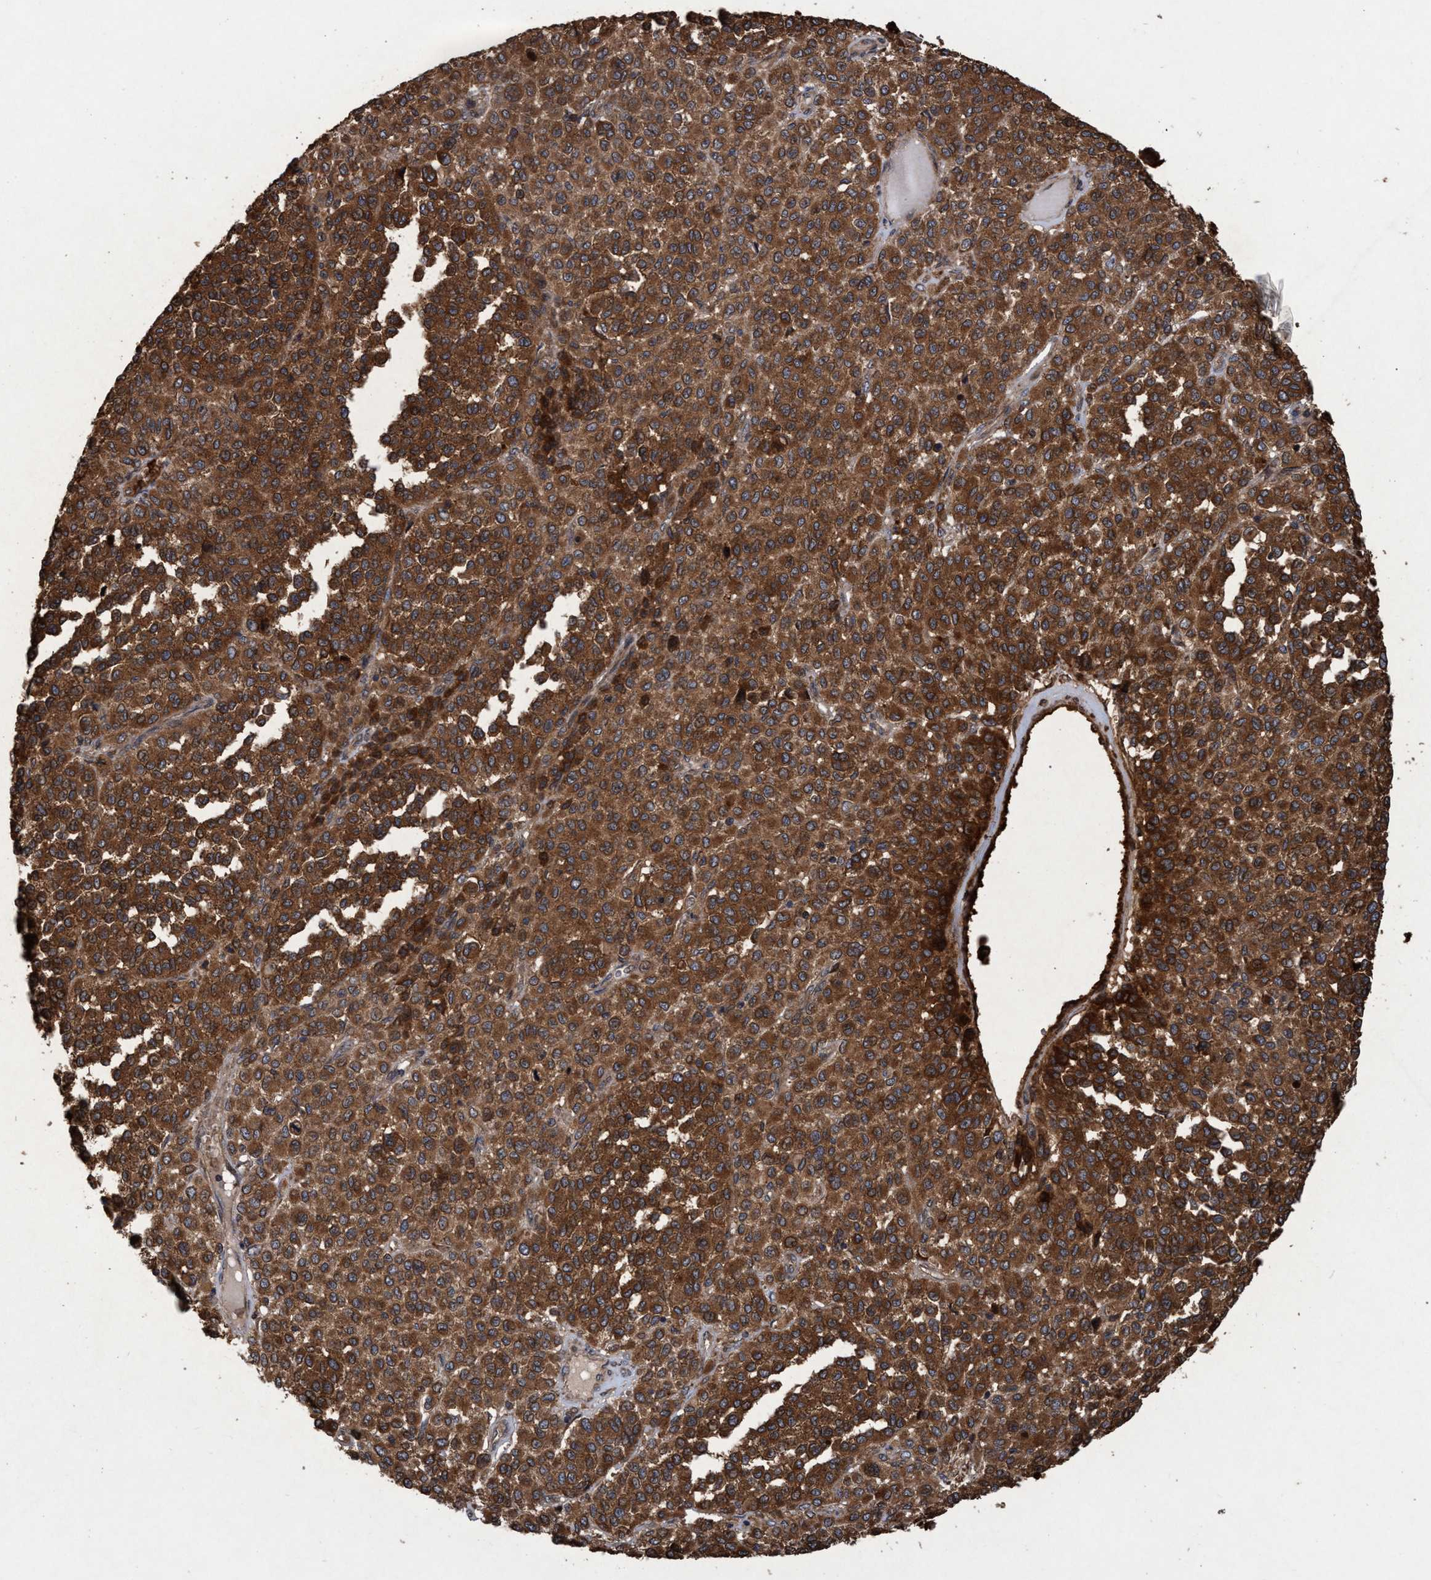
{"staining": {"intensity": "strong", "quantity": ">75%", "location": "cytoplasmic/membranous"}, "tissue": "melanoma", "cell_type": "Tumor cells", "image_type": "cancer", "snomed": [{"axis": "morphology", "description": "Malignant melanoma, Metastatic site"}, {"axis": "topography", "description": "Pancreas"}], "caption": "Strong cytoplasmic/membranous protein positivity is seen in about >75% of tumor cells in melanoma. The staining was performed using DAB to visualize the protein expression in brown, while the nuclei were stained in blue with hematoxylin (Magnification: 20x).", "gene": "CHMP6", "patient": {"sex": "female", "age": 30}}